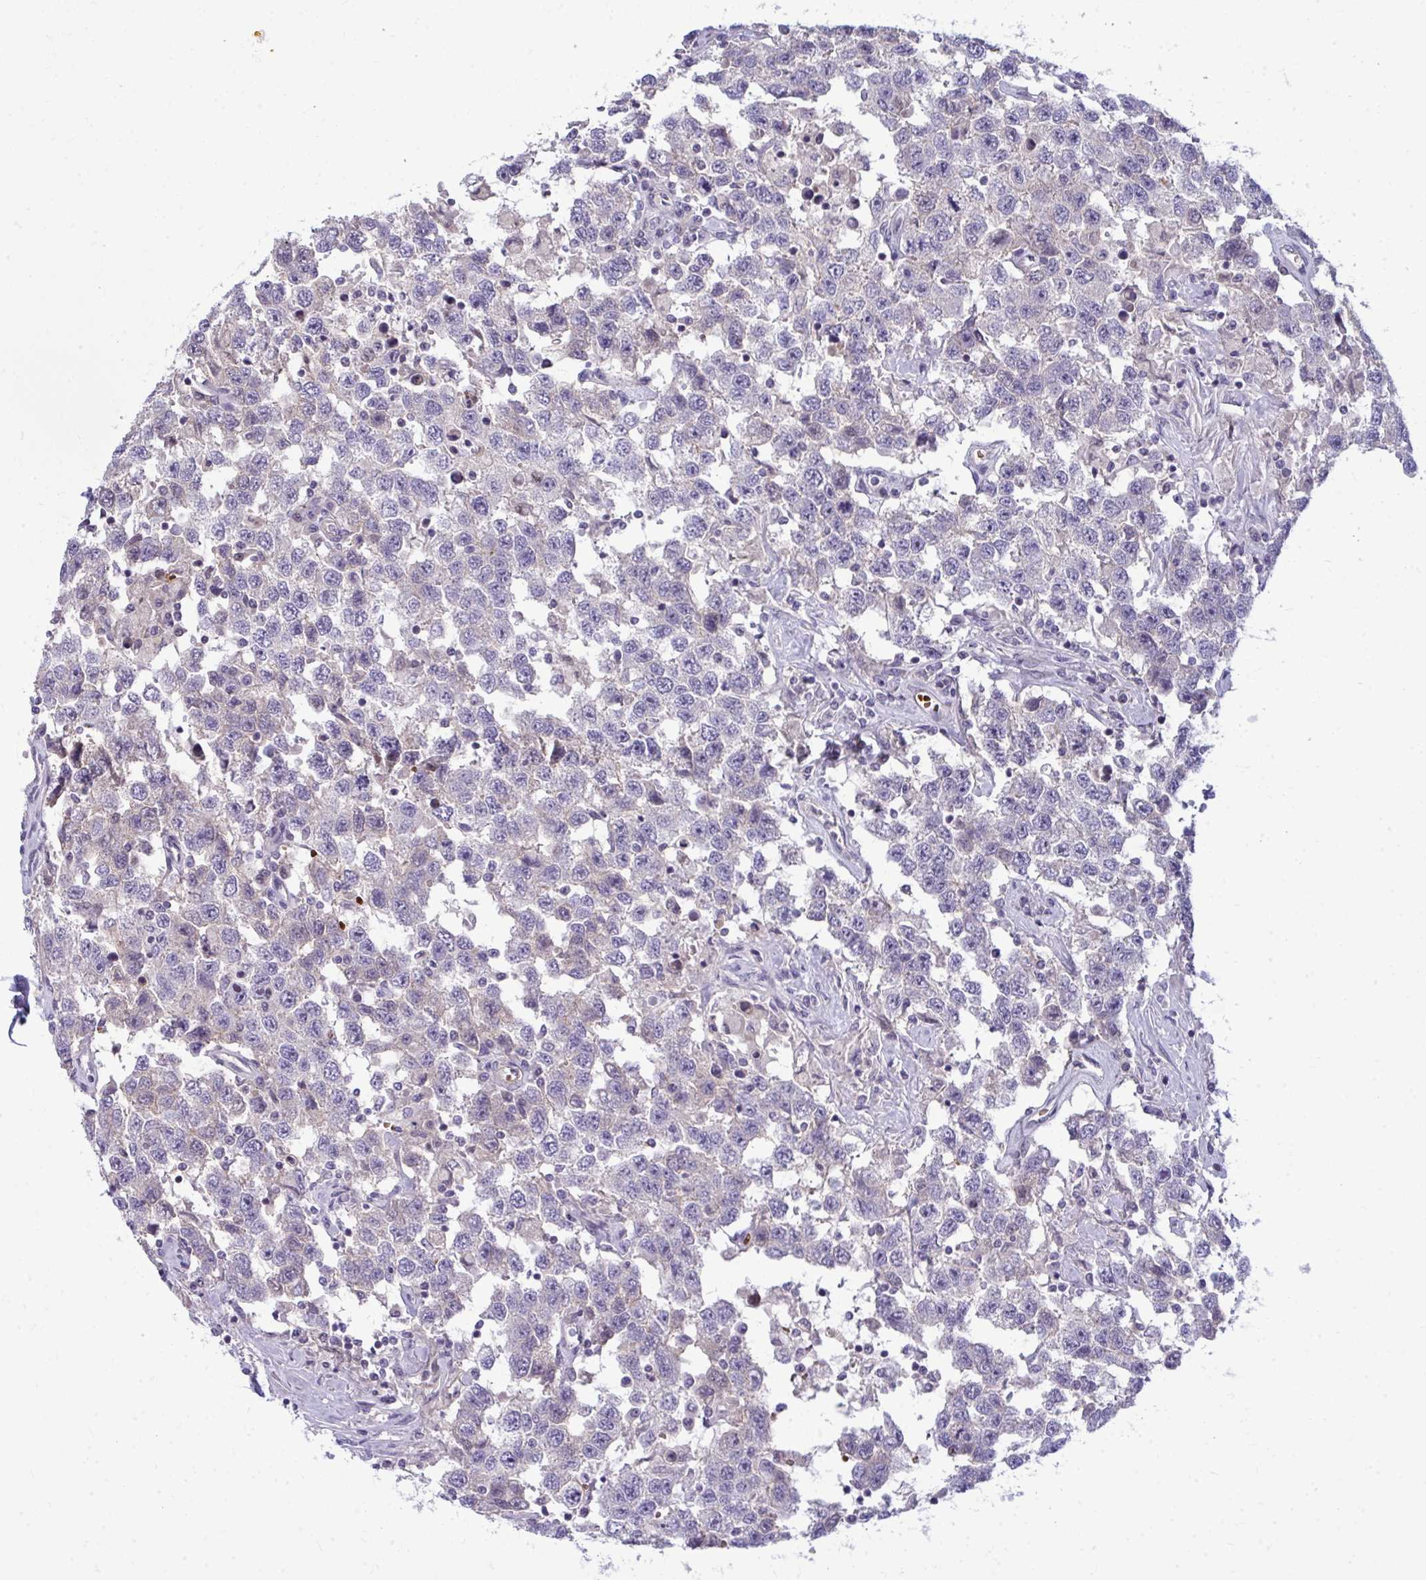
{"staining": {"intensity": "negative", "quantity": "none", "location": "none"}, "tissue": "testis cancer", "cell_type": "Tumor cells", "image_type": "cancer", "snomed": [{"axis": "morphology", "description": "Seminoma, NOS"}, {"axis": "topography", "description": "Testis"}], "caption": "Protein analysis of testis seminoma demonstrates no significant expression in tumor cells.", "gene": "SLC14A1", "patient": {"sex": "male", "age": 41}}